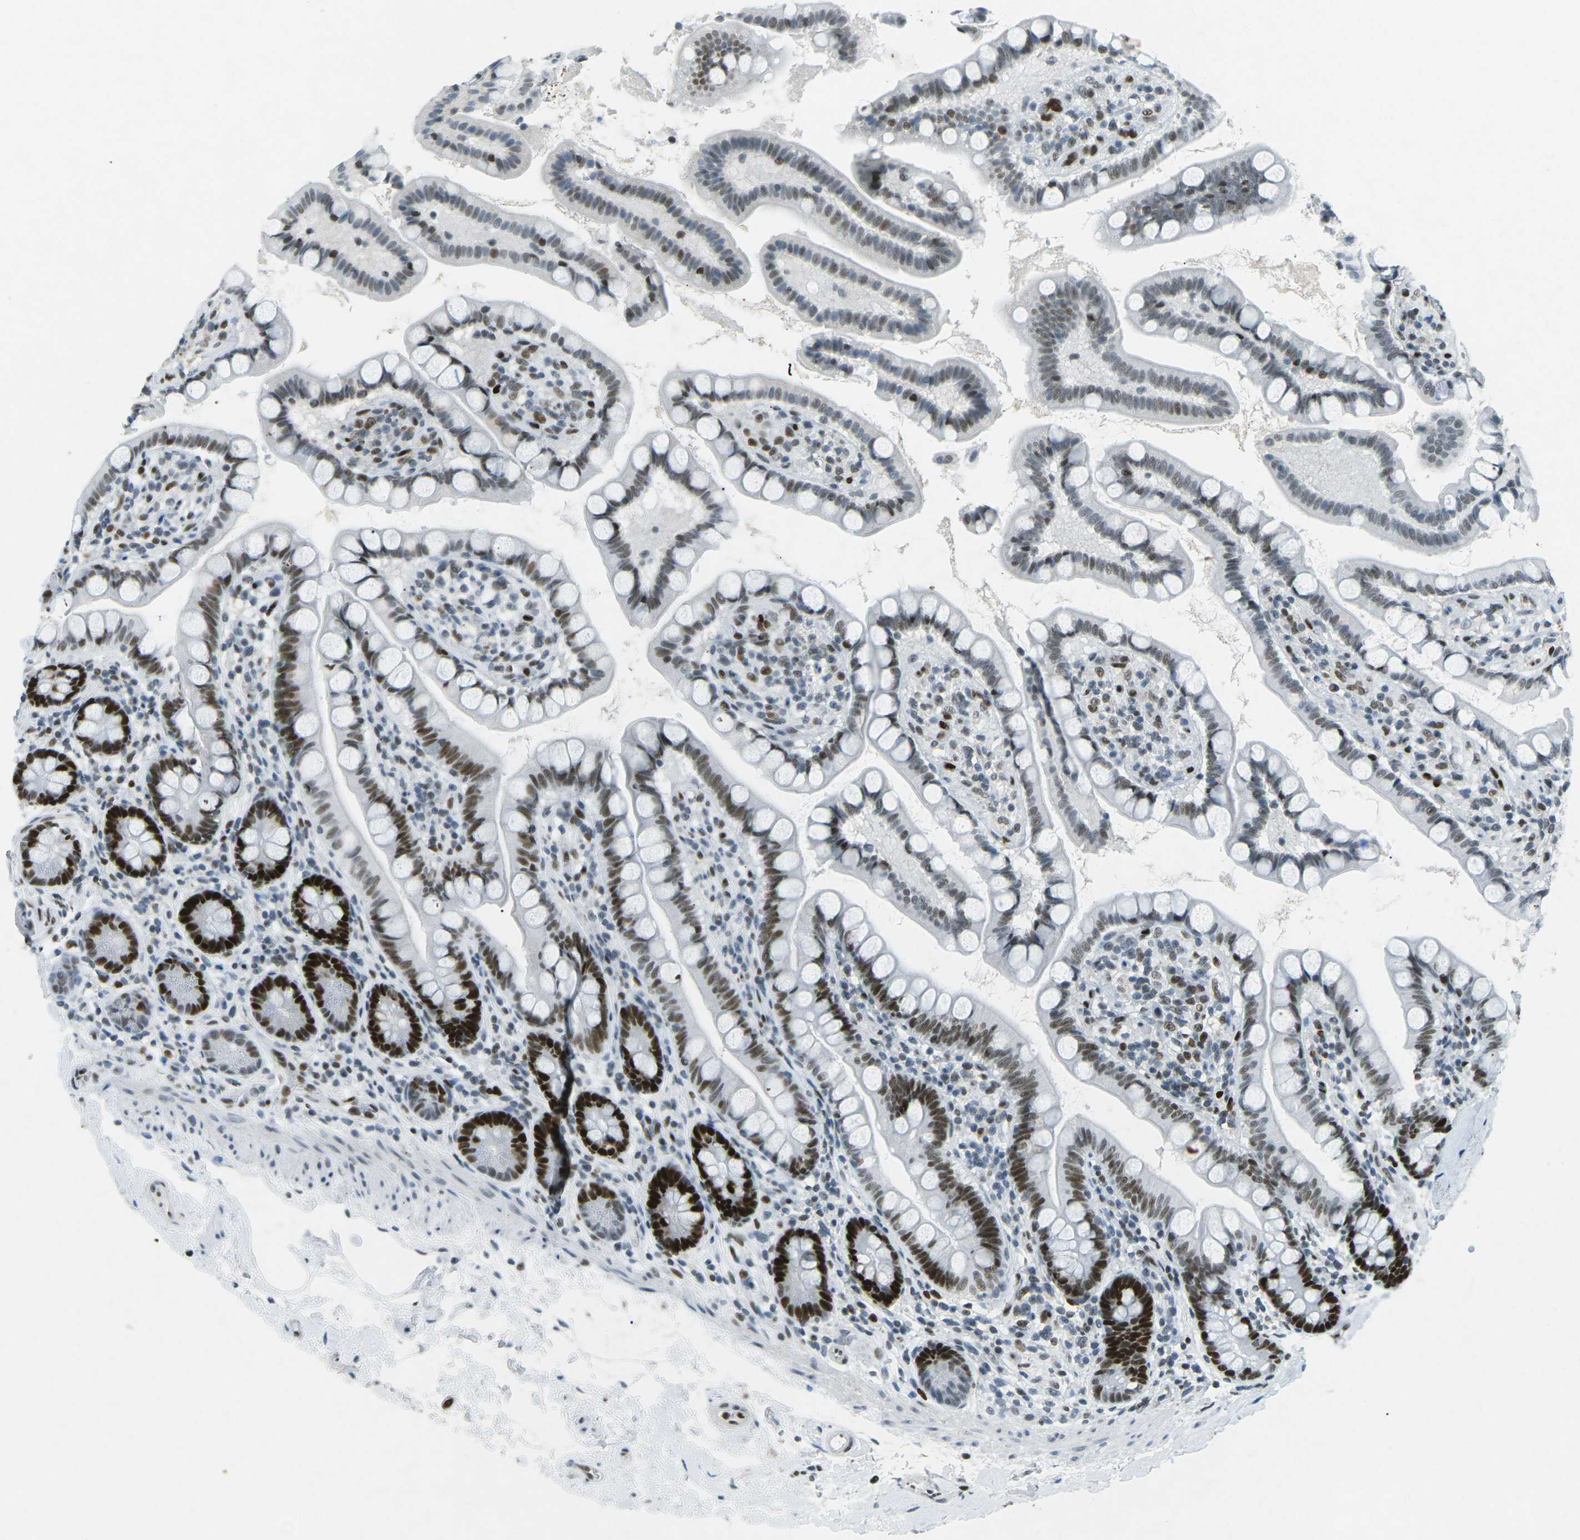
{"staining": {"intensity": "strong", "quantity": ">75%", "location": "nuclear"}, "tissue": "small intestine", "cell_type": "Glandular cells", "image_type": "normal", "snomed": [{"axis": "morphology", "description": "Normal tissue, NOS"}, {"axis": "topography", "description": "Small intestine"}], "caption": "IHC of benign human small intestine demonstrates high levels of strong nuclear expression in about >75% of glandular cells. The staining was performed using DAB (3,3'-diaminobenzidine) to visualize the protein expression in brown, while the nuclei were stained in blue with hematoxylin (Magnification: 20x).", "gene": "RB1", "patient": {"sex": "female", "age": 84}}